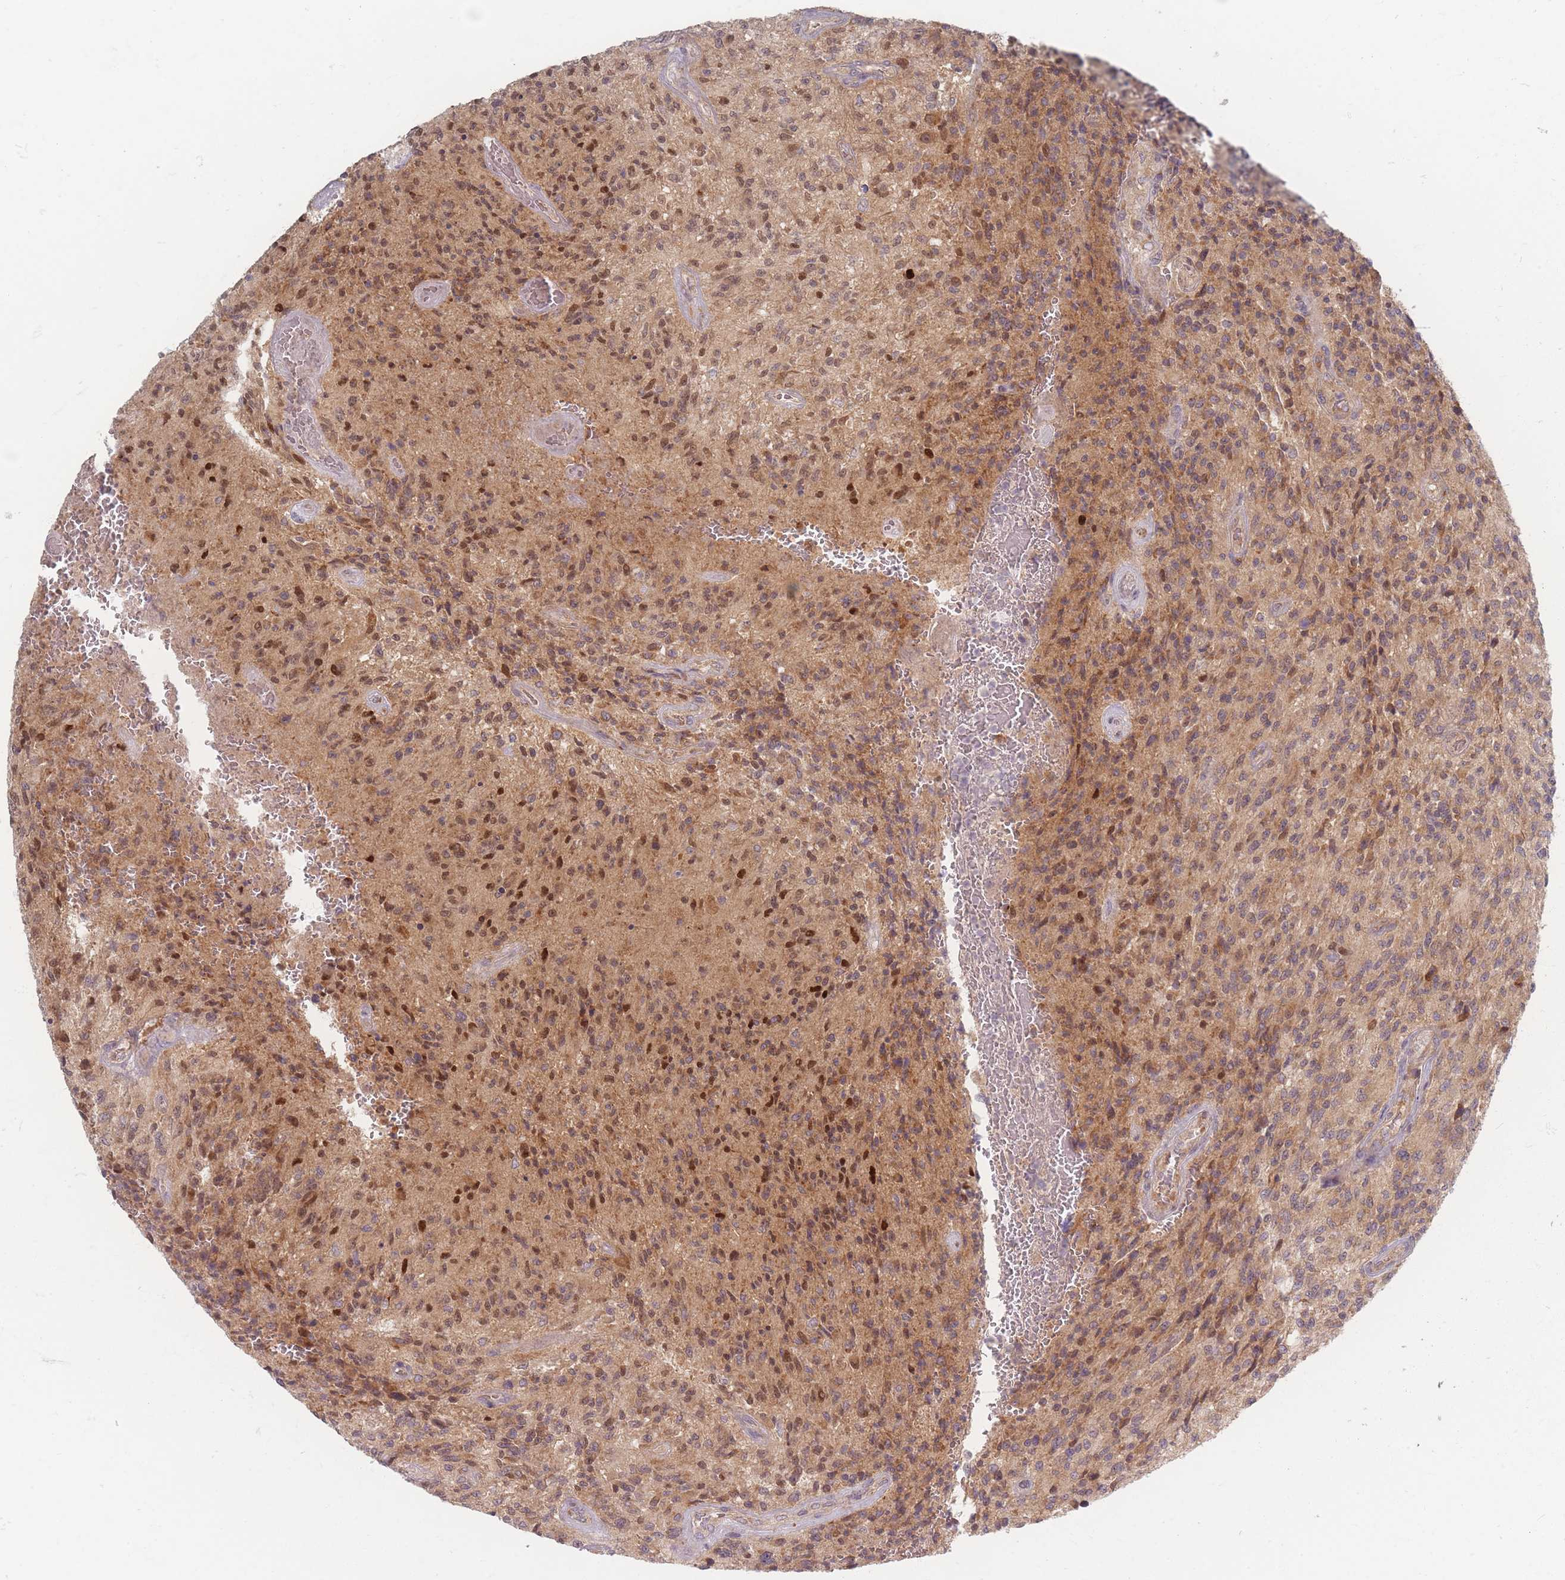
{"staining": {"intensity": "moderate", "quantity": "25%-75%", "location": "cytoplasmic/membranous,nuclear"}, "tissue": "glioma", "cell_type": "Tumor cells", "image_type": "cancer", "snomed": [{"axis": "morphology", "description": "Normal tissue, NOS"}, {"axis": "morphology", "description": "Glioma, malignant, High grade"}, {"axis": "topography", "description": "Cerebral cortex"}], "caption": "Glioma stained with a protein marker reveals moderate staining in tumor cells.", "gene": "SMIM14", "patient": {"sex": "male", "age": 56}}